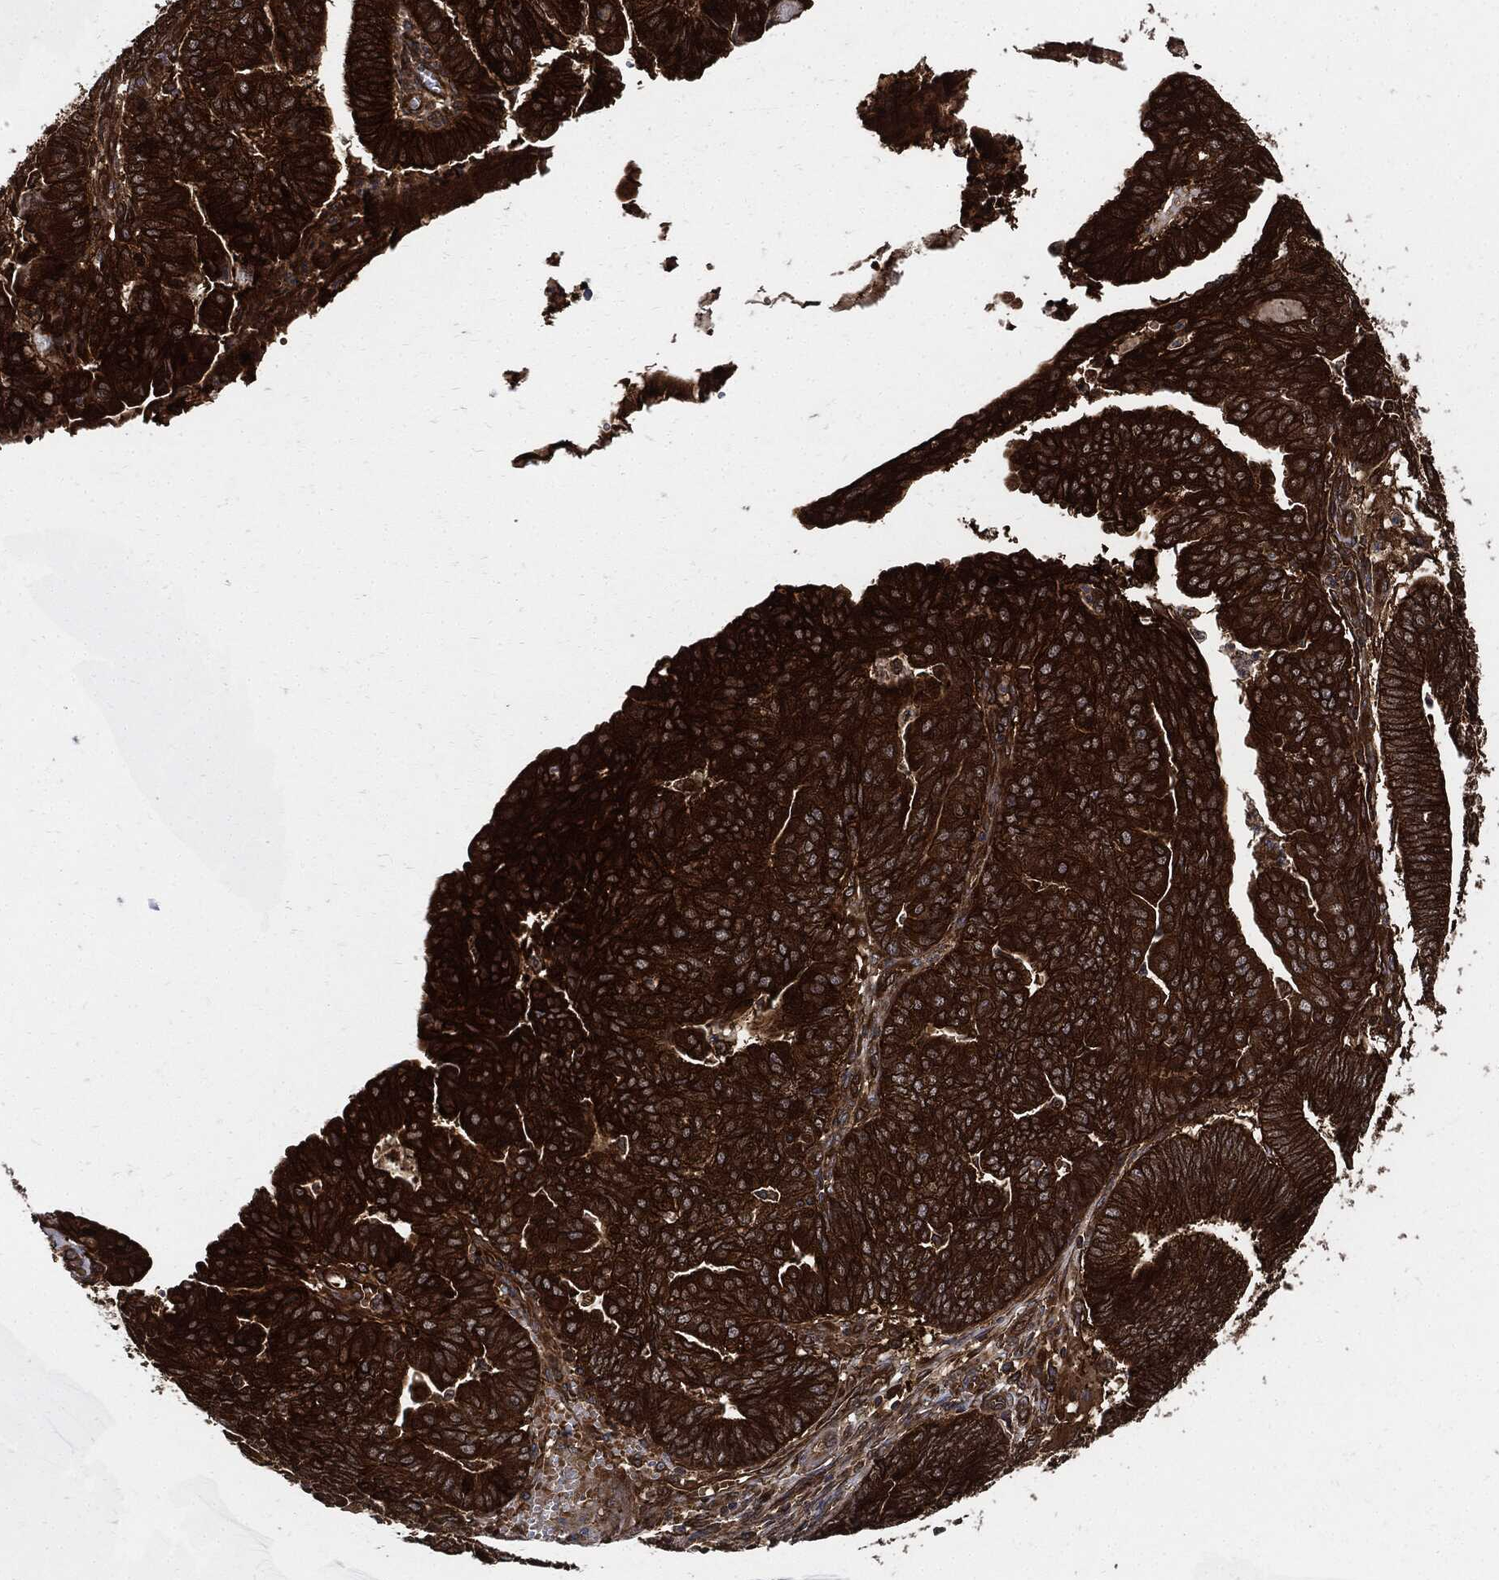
{"staining": {"intensity": "strong", "quantity": ">75%", "location": "cytoplasmic/membranous"}, "tissue": "endometrial cancer", "cell_type": "Tumor cells", "image_type": "cancer", "snomed": [{"axis": "morphology", "description": "Adenocarcinoma, NOS"}, {"axis": "topography", "description": "Endometrium"}], "caption": "Endometrial cancer (adenocarcinoma) stained for a protein (brown) shows strong cytoplasmic/membranous positive staining in approximately >75% of tumor cells.", "gene": "XPNPEP1", "patient": {"sex": "female", "age": 82}}